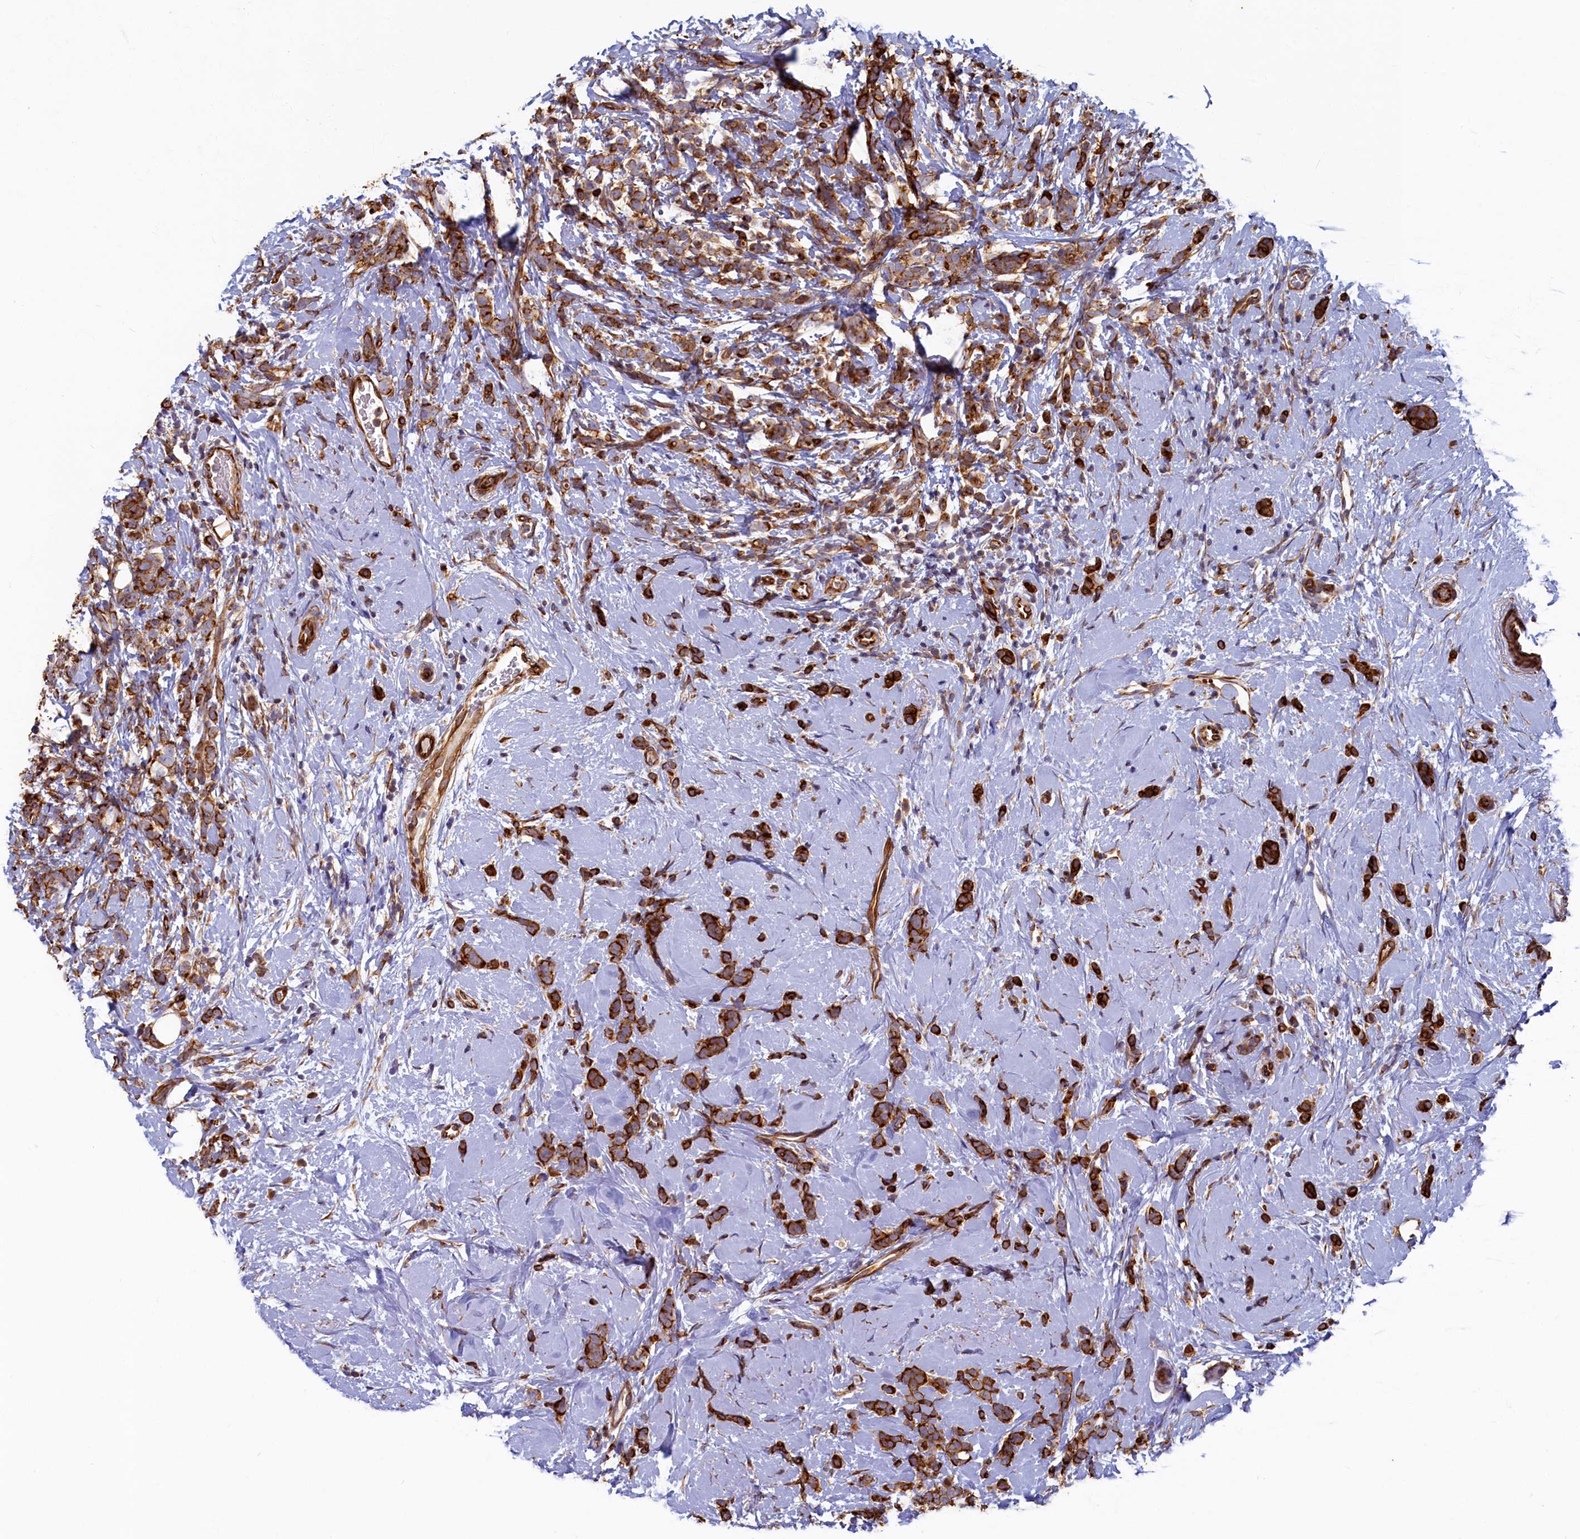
{"staining": {"intensity": "strong", "quantity": ">75%", "location": "cytoplasmic/membranous"}, "tissue": "breast cancer", "cell_type": "Tumor cells", "image_type": "cancer", "snomed": [{"axis": "morphology", "description": "Lobular carcinoma"}, {"axis": "topography", "description": "Breast"}], "caption": "IHC histopathology image of neoplastic tissue: human breast cancer (lobular carcinoma) stained using immunohistochemistry (IHC) reveals high levels of strong protein expression localized specifically in the cytoplasmic/membranous of tumor cells, appearing as a cytoplasmic/membranous brown color.", "gene": "LRRC57", "patient": {"sex": "female", "age": 58}}